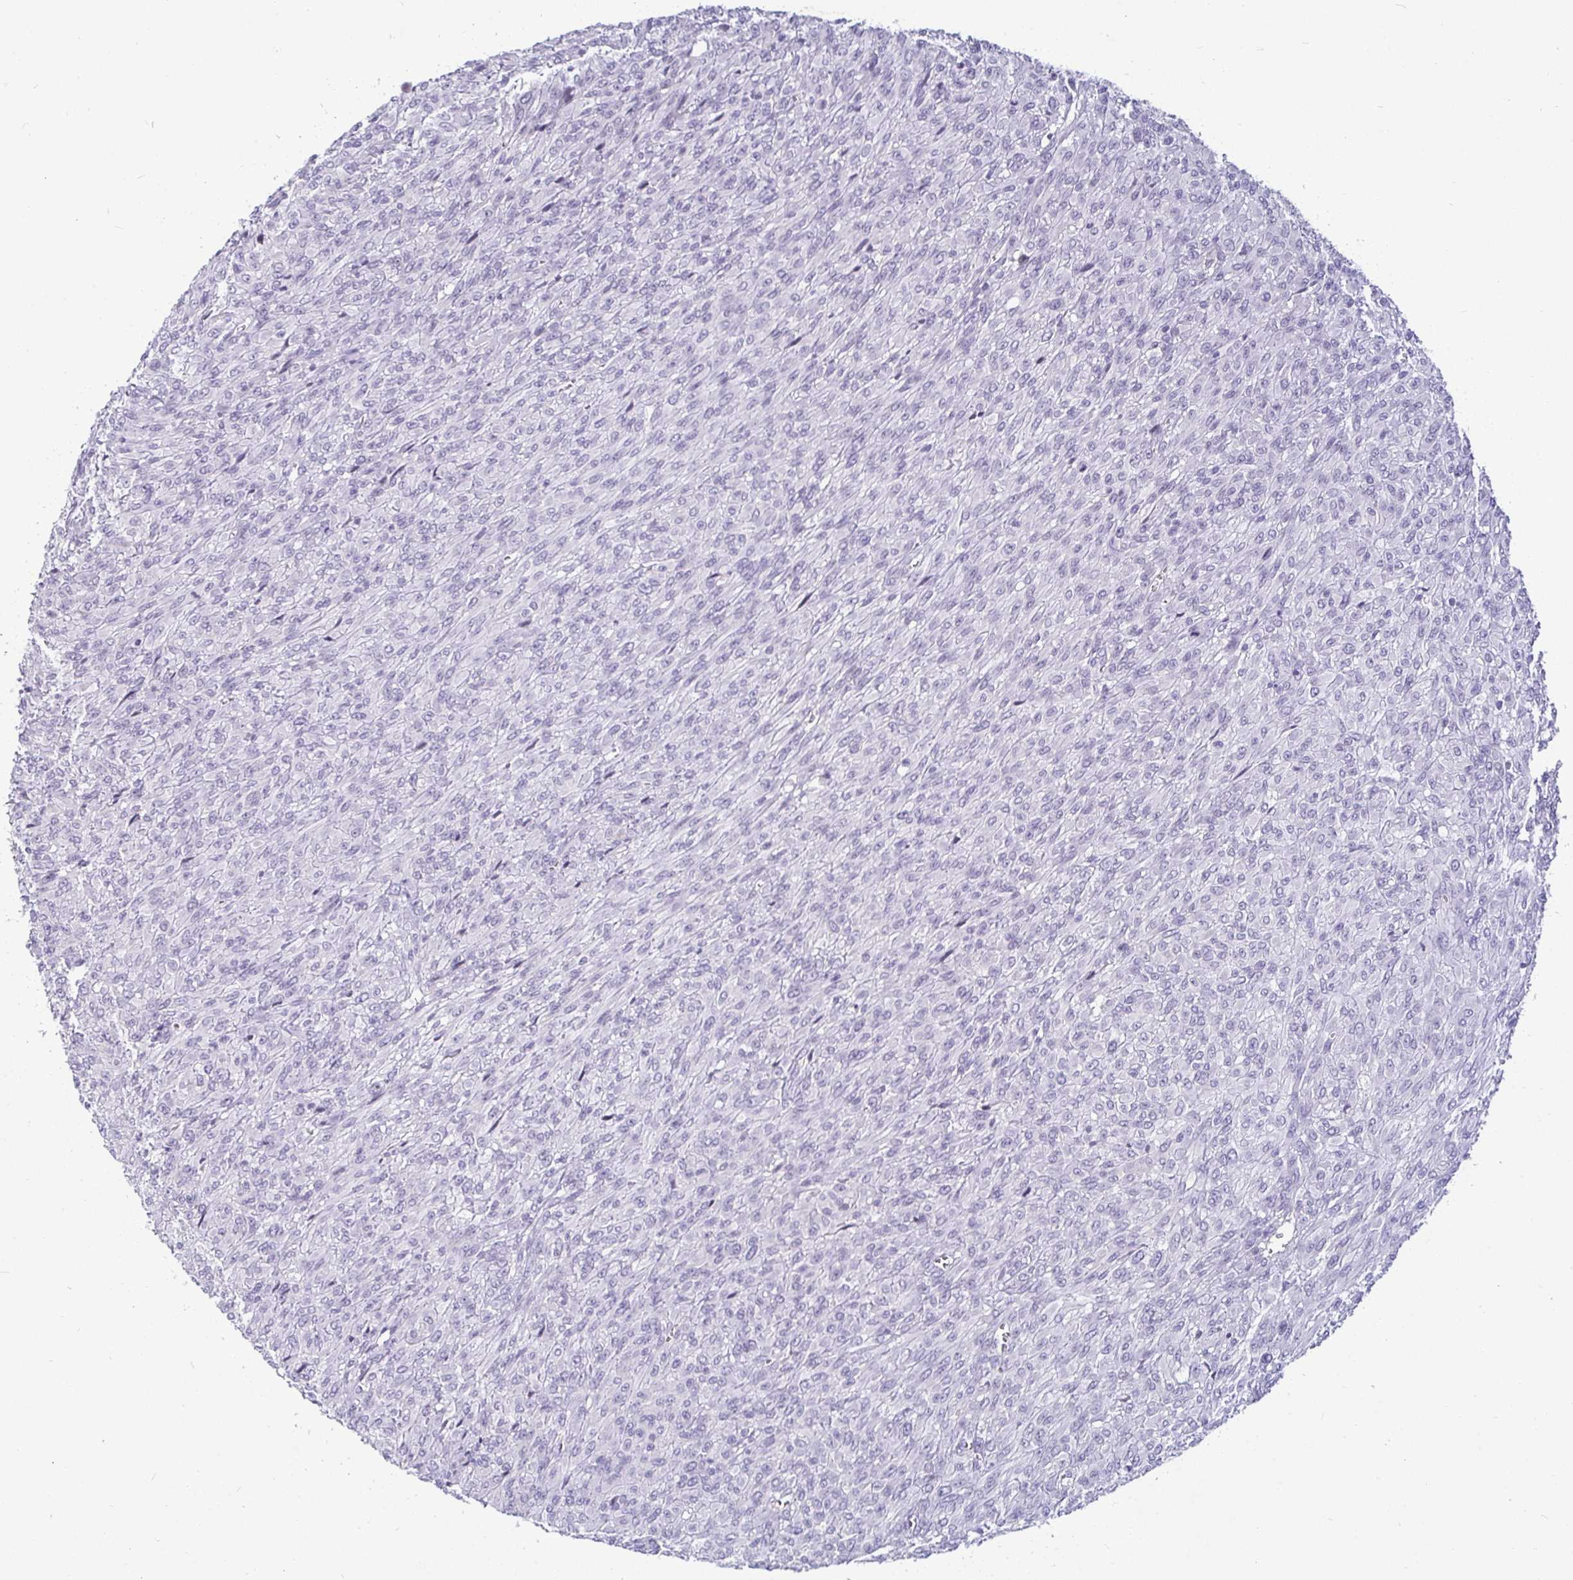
{"staining": {"intensity": "negative", "quantity": "none", "location": "none"}, "tissue": "renal cancer", "cell_type": "Tumor cells", "image_type": "cancer", "snomed": [{"axis": "morphology", "description": "Adenocarcinoma, NOS"}, {"axis": "topography", "description": "Kidney"}], "caption": "Tumor cells show no significant staining in adenocarcinoma (renal). (DAB IHC with hematoxylin counter stain).", "gene": "CR2", "patient": {"sex": "male", "age": 58}}